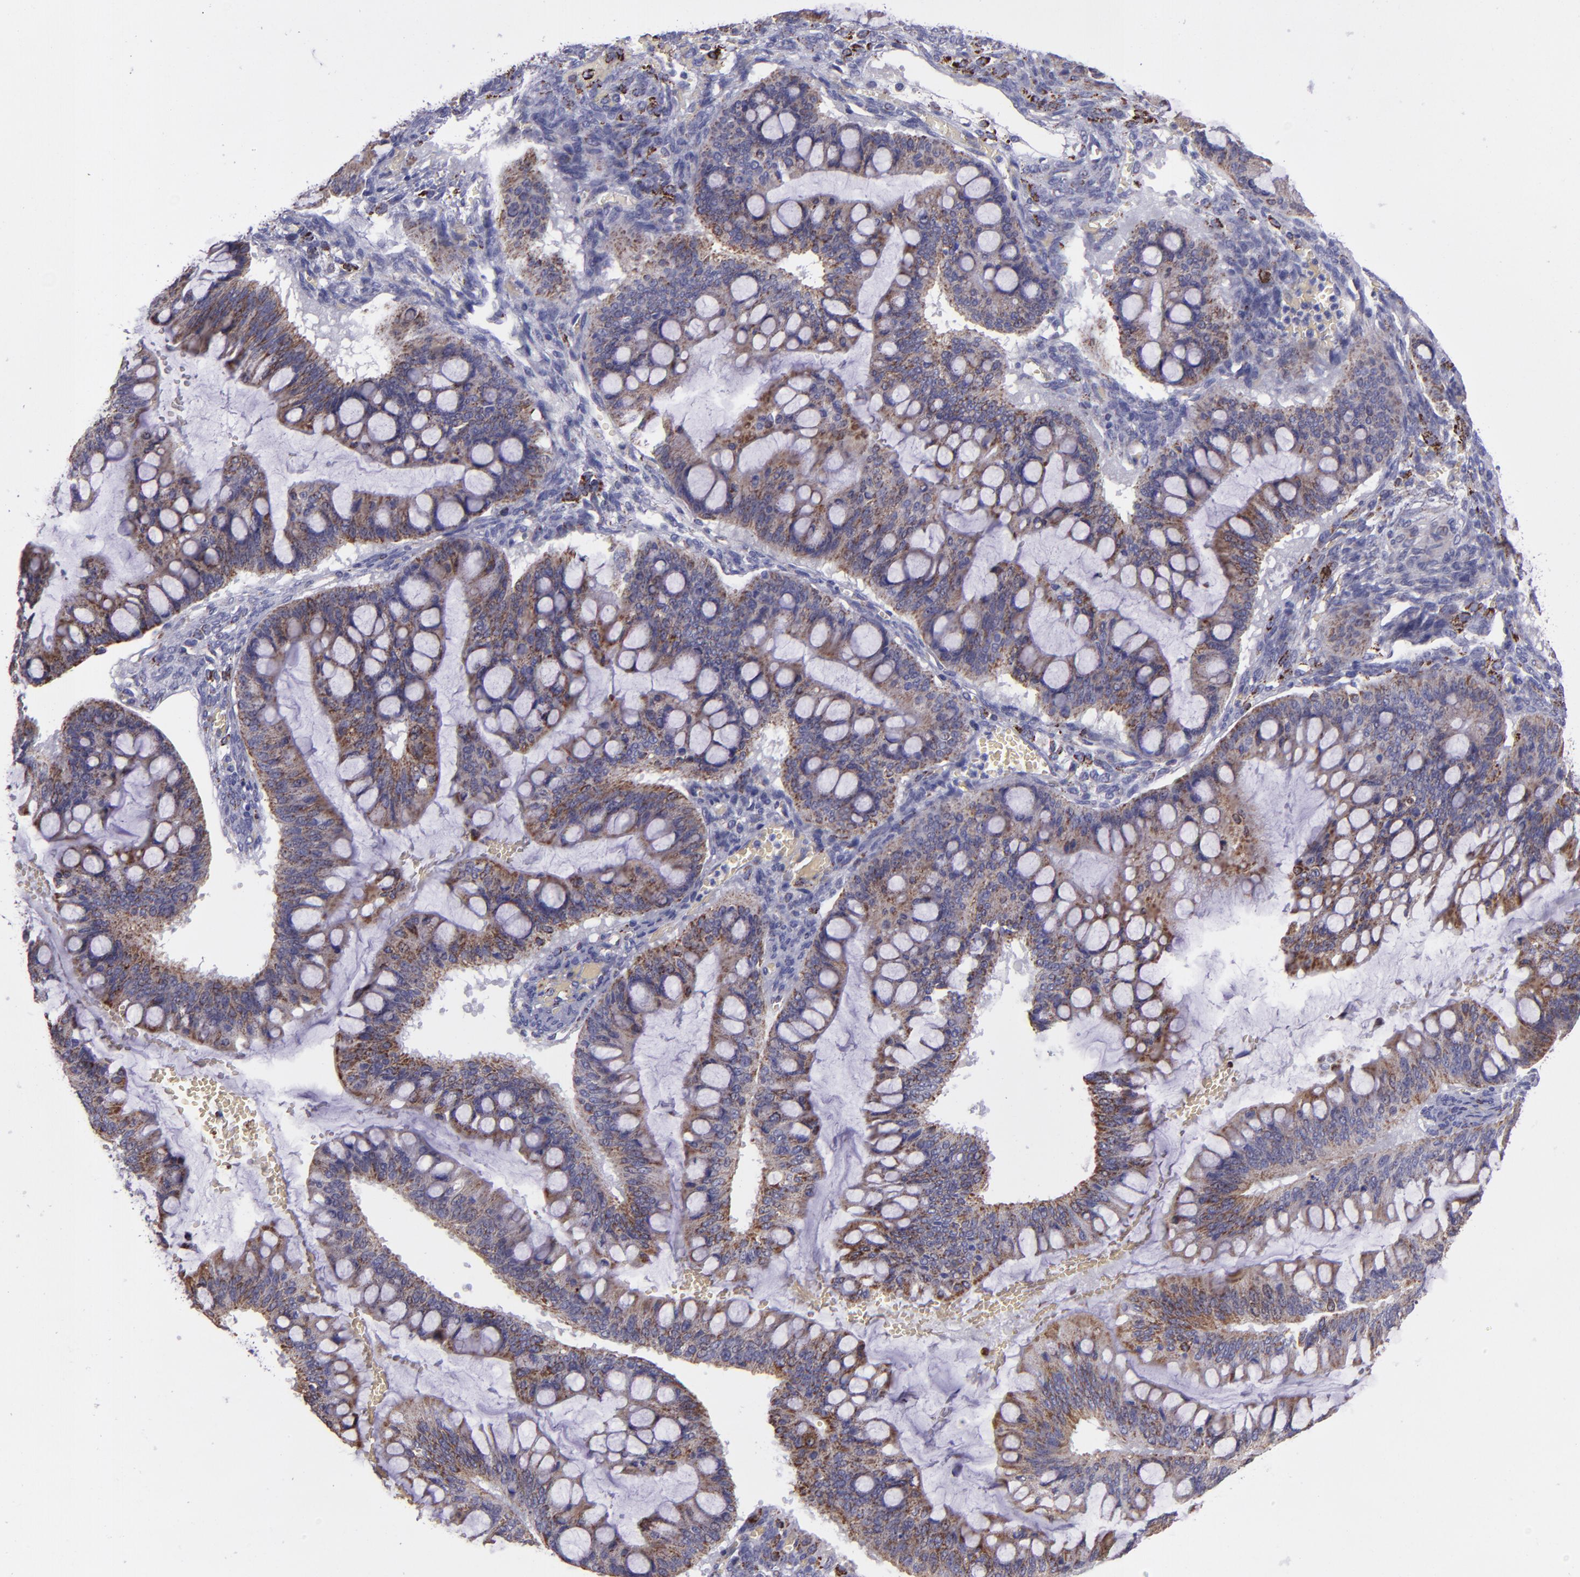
{"staining": {"intensity": "moderate", "quantity": ">75%", "location": "cytoplasmic/membranous"}, "tissue": "ovarian cancer", "cell_type": "Tumor cells", "image_type": "cancer", "snomed": [{"axis": "morphology", "description": "Cystadenocarcinoma, mucinous, NOS"}, {"axis": "topography", "description": "Ovary"}], "caption": "Protein expression analysis of mucinous cystadenocarcinoma (ovarian) shows moderate cytoplasmic/membranous expression in approximately >75% of tumor cells. (Brightfield microscopy of DAB IHC at high magnification).", "gene": "HSPD1", "patient": {"sex": "female", "age": 73}}